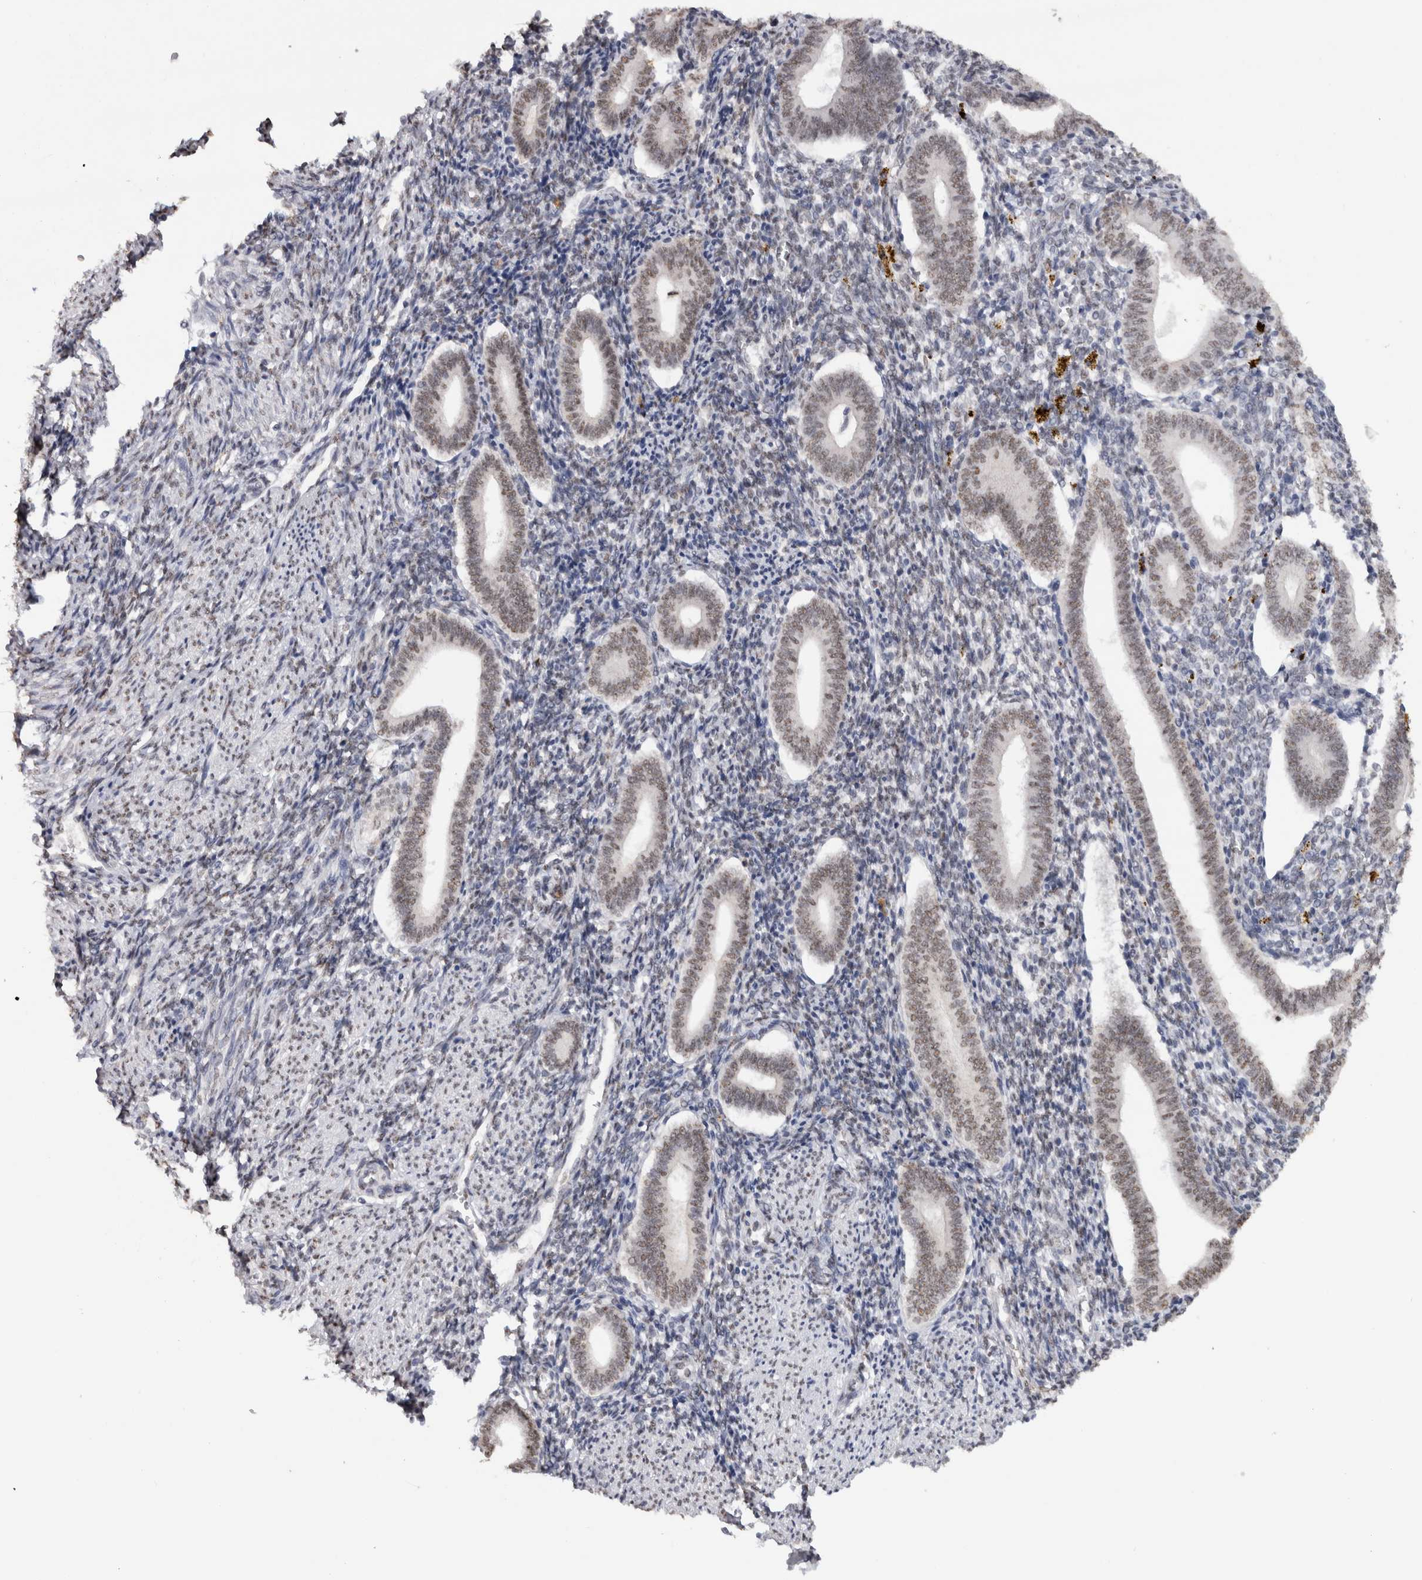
{"staining": {"intensity": "weak", "quantity": "<25%", "location": "nuclear"}, "tissue": "endometrium", "cell_type": "Cells in endometrial stroma", "image_type": "normal", "snomed": [{"axis": "morphology", "description": "Normal tissue, NOS"}, {"axis": "topography", "description": "Uterus"}, {"axis": "topography", "description": "Endometrium"}], "caption": "A photomicrograph of endometrium stained for a protein demonstrates no brown staining in cells in endometrial stroma. (DAB immunohistochemistry (IHC), high magnification).", "gene": "RPS6KA2", "patient": {"sex": "female", "age": 33}}